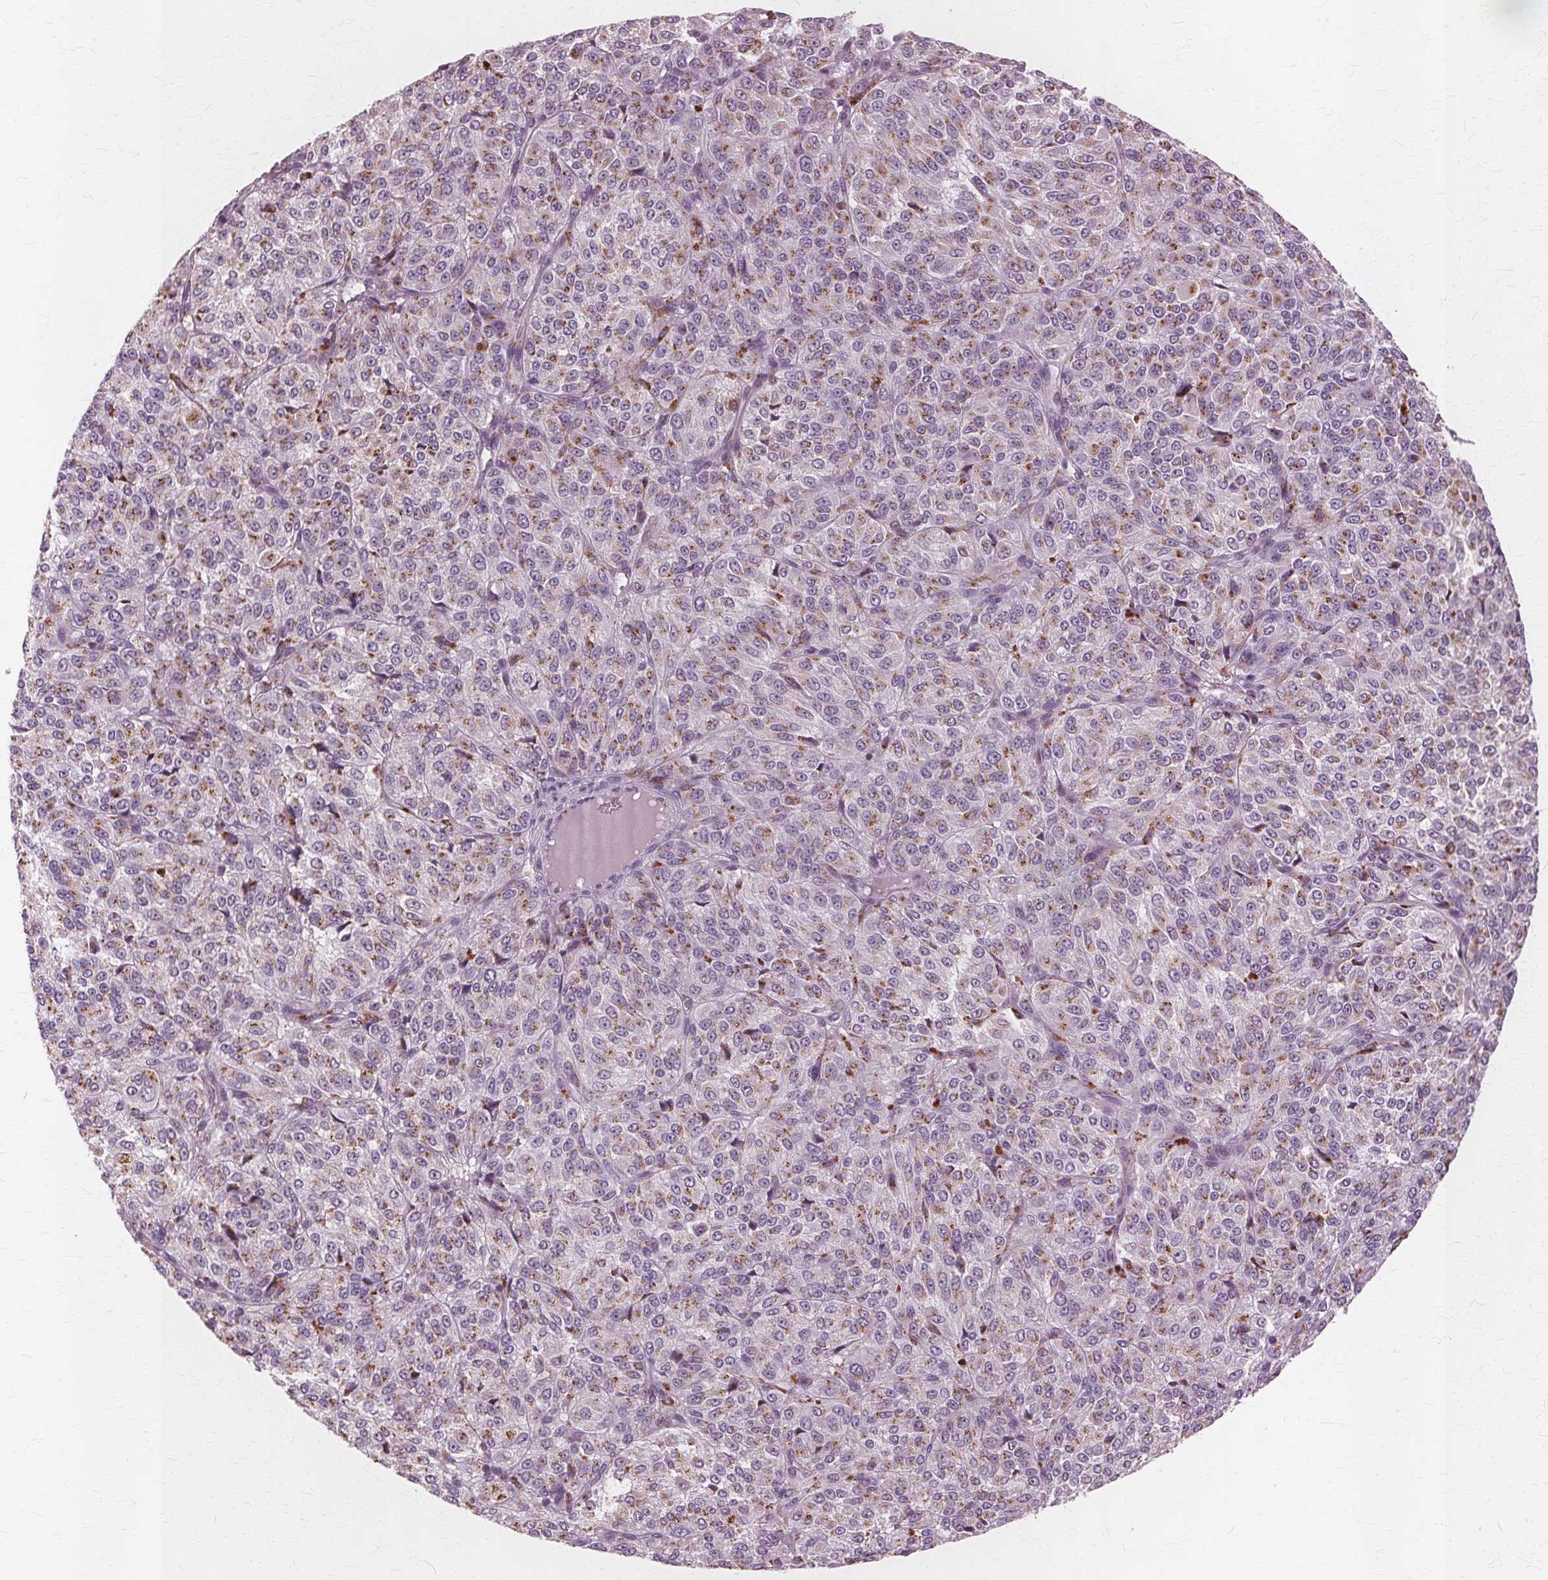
{"staining": {"intensity": "moderate", "quantity": "25%-75%", "location": "cytoplasmic/membranous"}, "tissue": "melanoma", "cell_type": "Tumor cells", "image_type": "cancer", "snomed": [{"axis": "morphology", "description": "Malignant melanoma, Metastatic site"}, {"axis": "topography", "description": "Brain"}], "caption": "A photomicrograph showing moderate cytoplasmic/membranous staining in approximately 25%-75% of tumor cells in malignant melanoma (metastatic site), as visualized by brown immunohistochemical staining.", "gene": "DNASE2", "patient": {"sex": "female", "age": 56}}